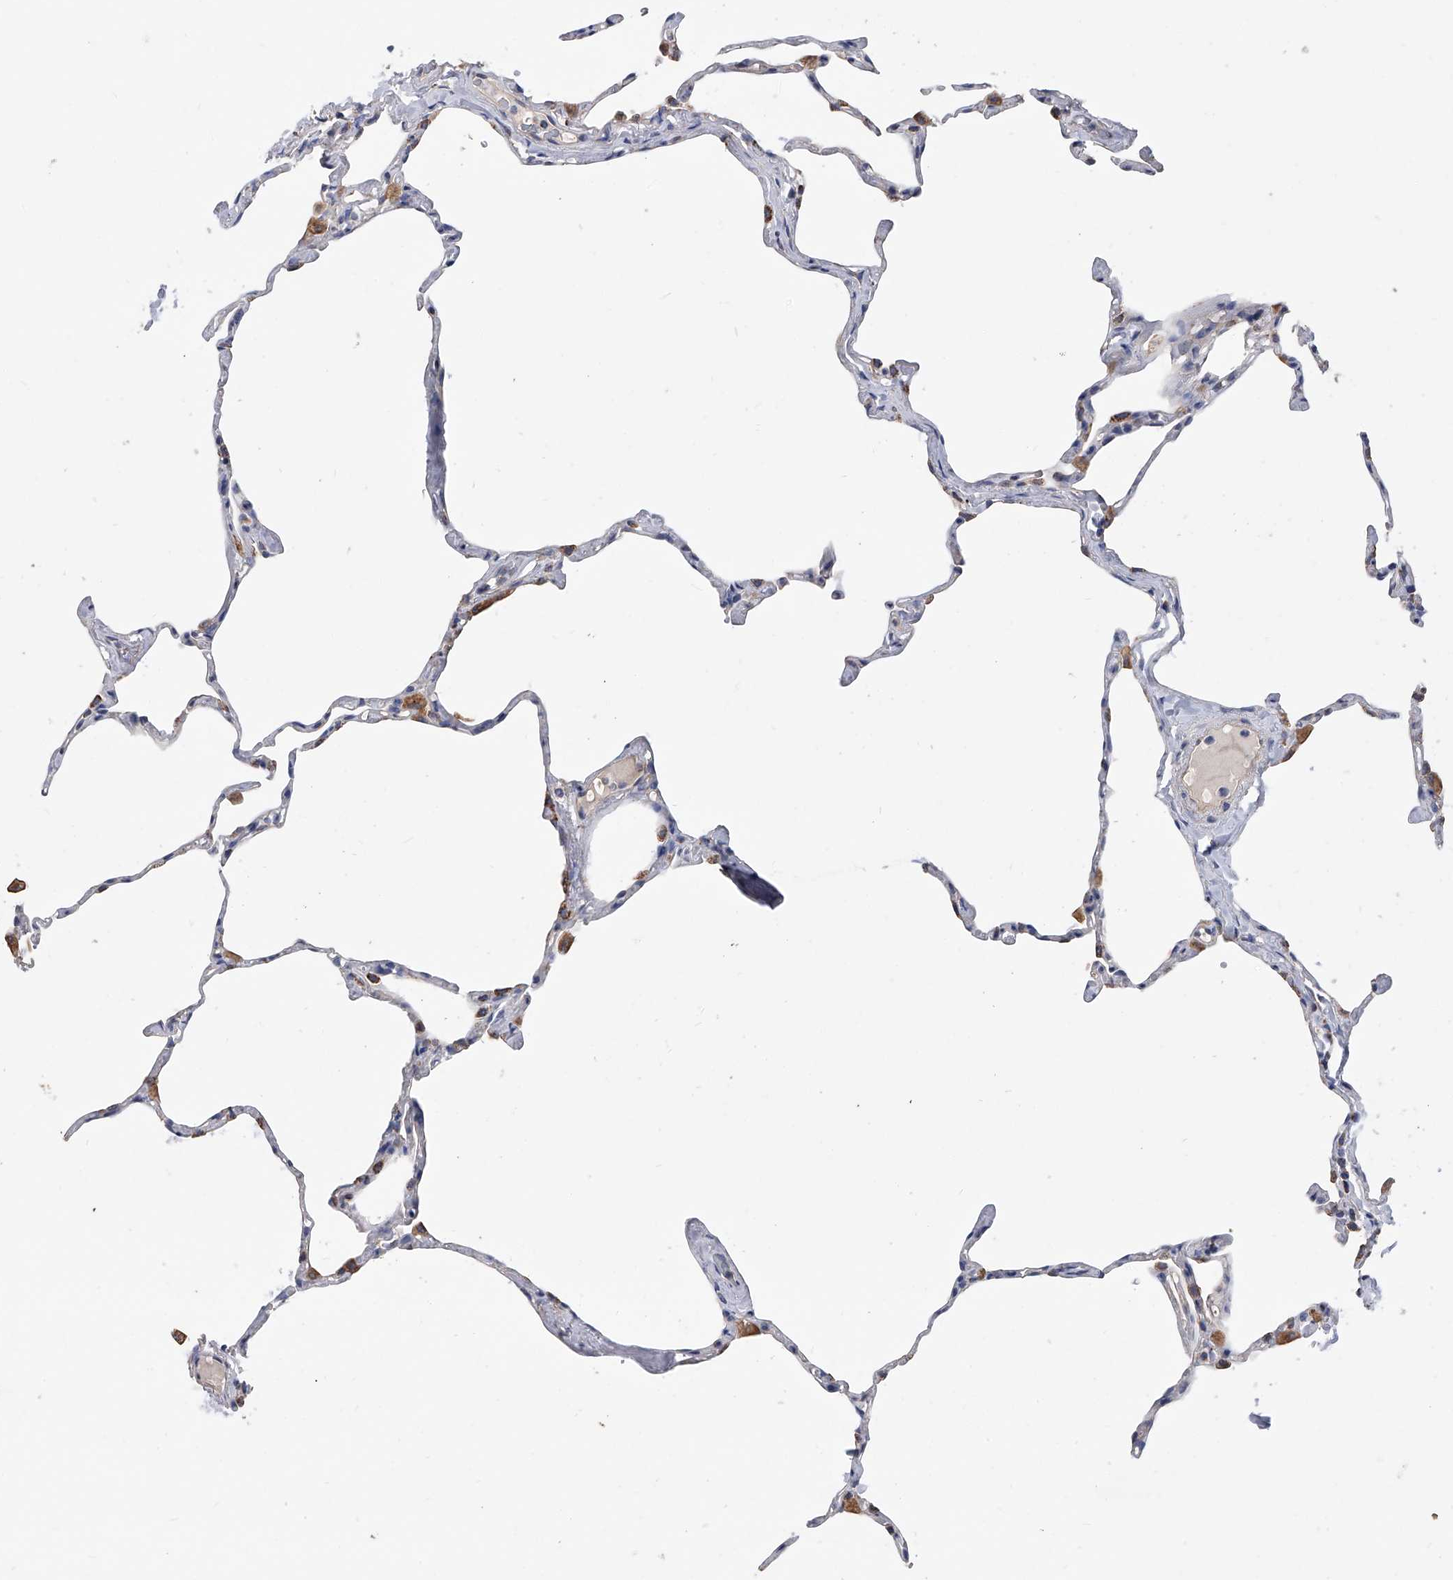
{"staining": {"intensity": "moderate", "quantity": "<25%", "location": "cytoplasmic/membranous"}, "tissue": "lung", "cell_type": "Alveolar cells", "image_type": "normal", "snomed": [{"axis": "morphology", "description": "Normal tissue, NOS"}, {"axis": "topography", "description": "Lung"}], "caption": "A high-resolution photomicrograph shows immunohistochemistry staining of normal lung, which demonstrates moderate cytoplasmic/membranous expression in about <25% of alveolar cells.", "gene": "PDSS2", "patient": {"sex": "male", "age": 65}}